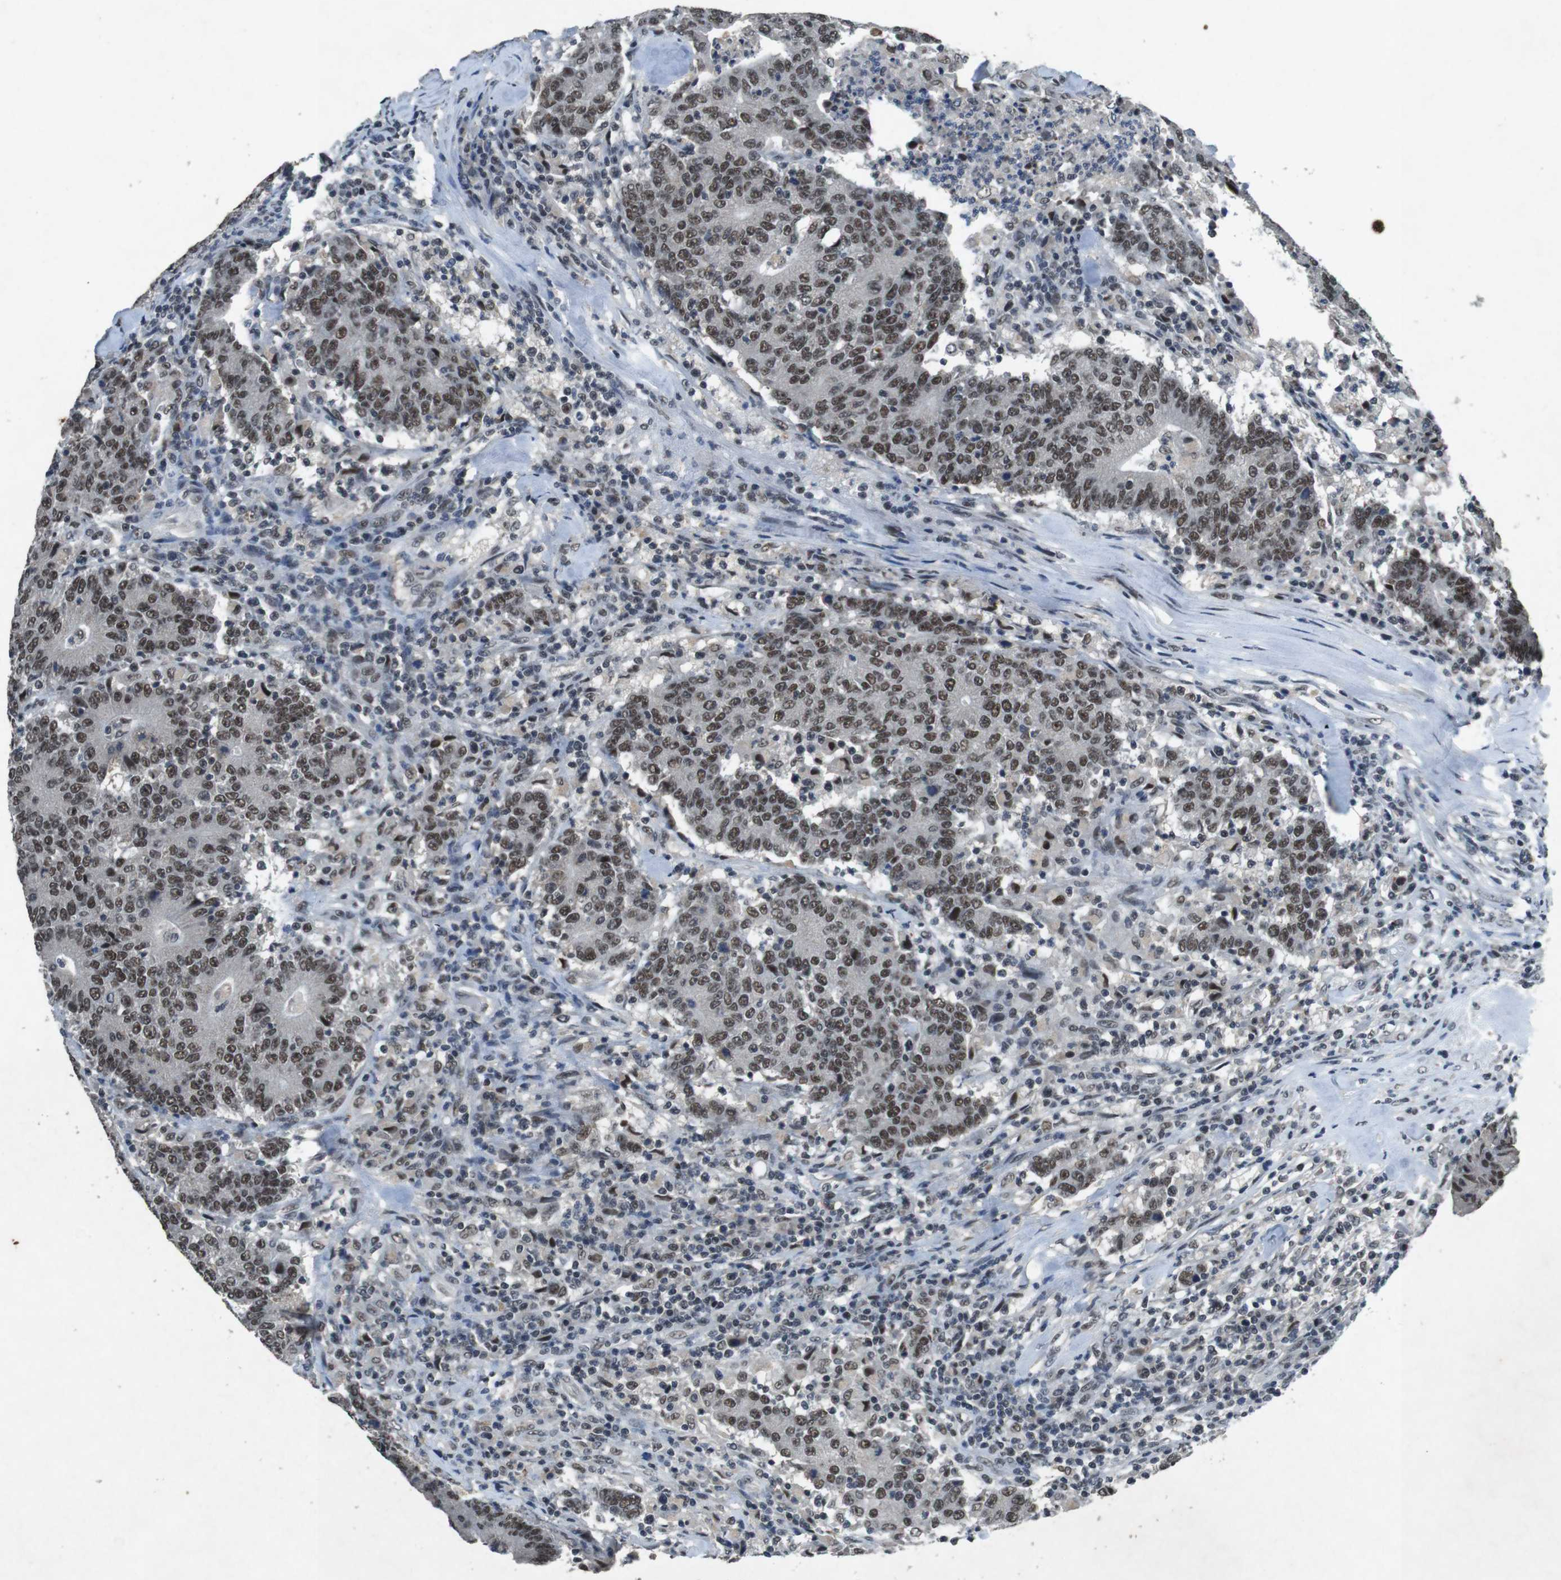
{"staining": {"intensity": "weak", "quantity": ">75%", "location": "nuclear"}, "tissue": "colorectal cancer", "cell_type": "Tumor cells", "image_type": "cancer", "snomed": [{"axis": "morphology", "description": "Normal tissue, NOS"}, {"axis": "morphology", "description": "Adenocarcinoma, NOS"}, {"axis": "topography", "description": "Colon"}], "caption": "Immunohistochemical staining of colorectal adenocarcinoma exhibits low levels of weak nuclear positivity in about >75% of tumor cells.", "gene": "USP7", "patient": {"sex": "female", "age": 75}}